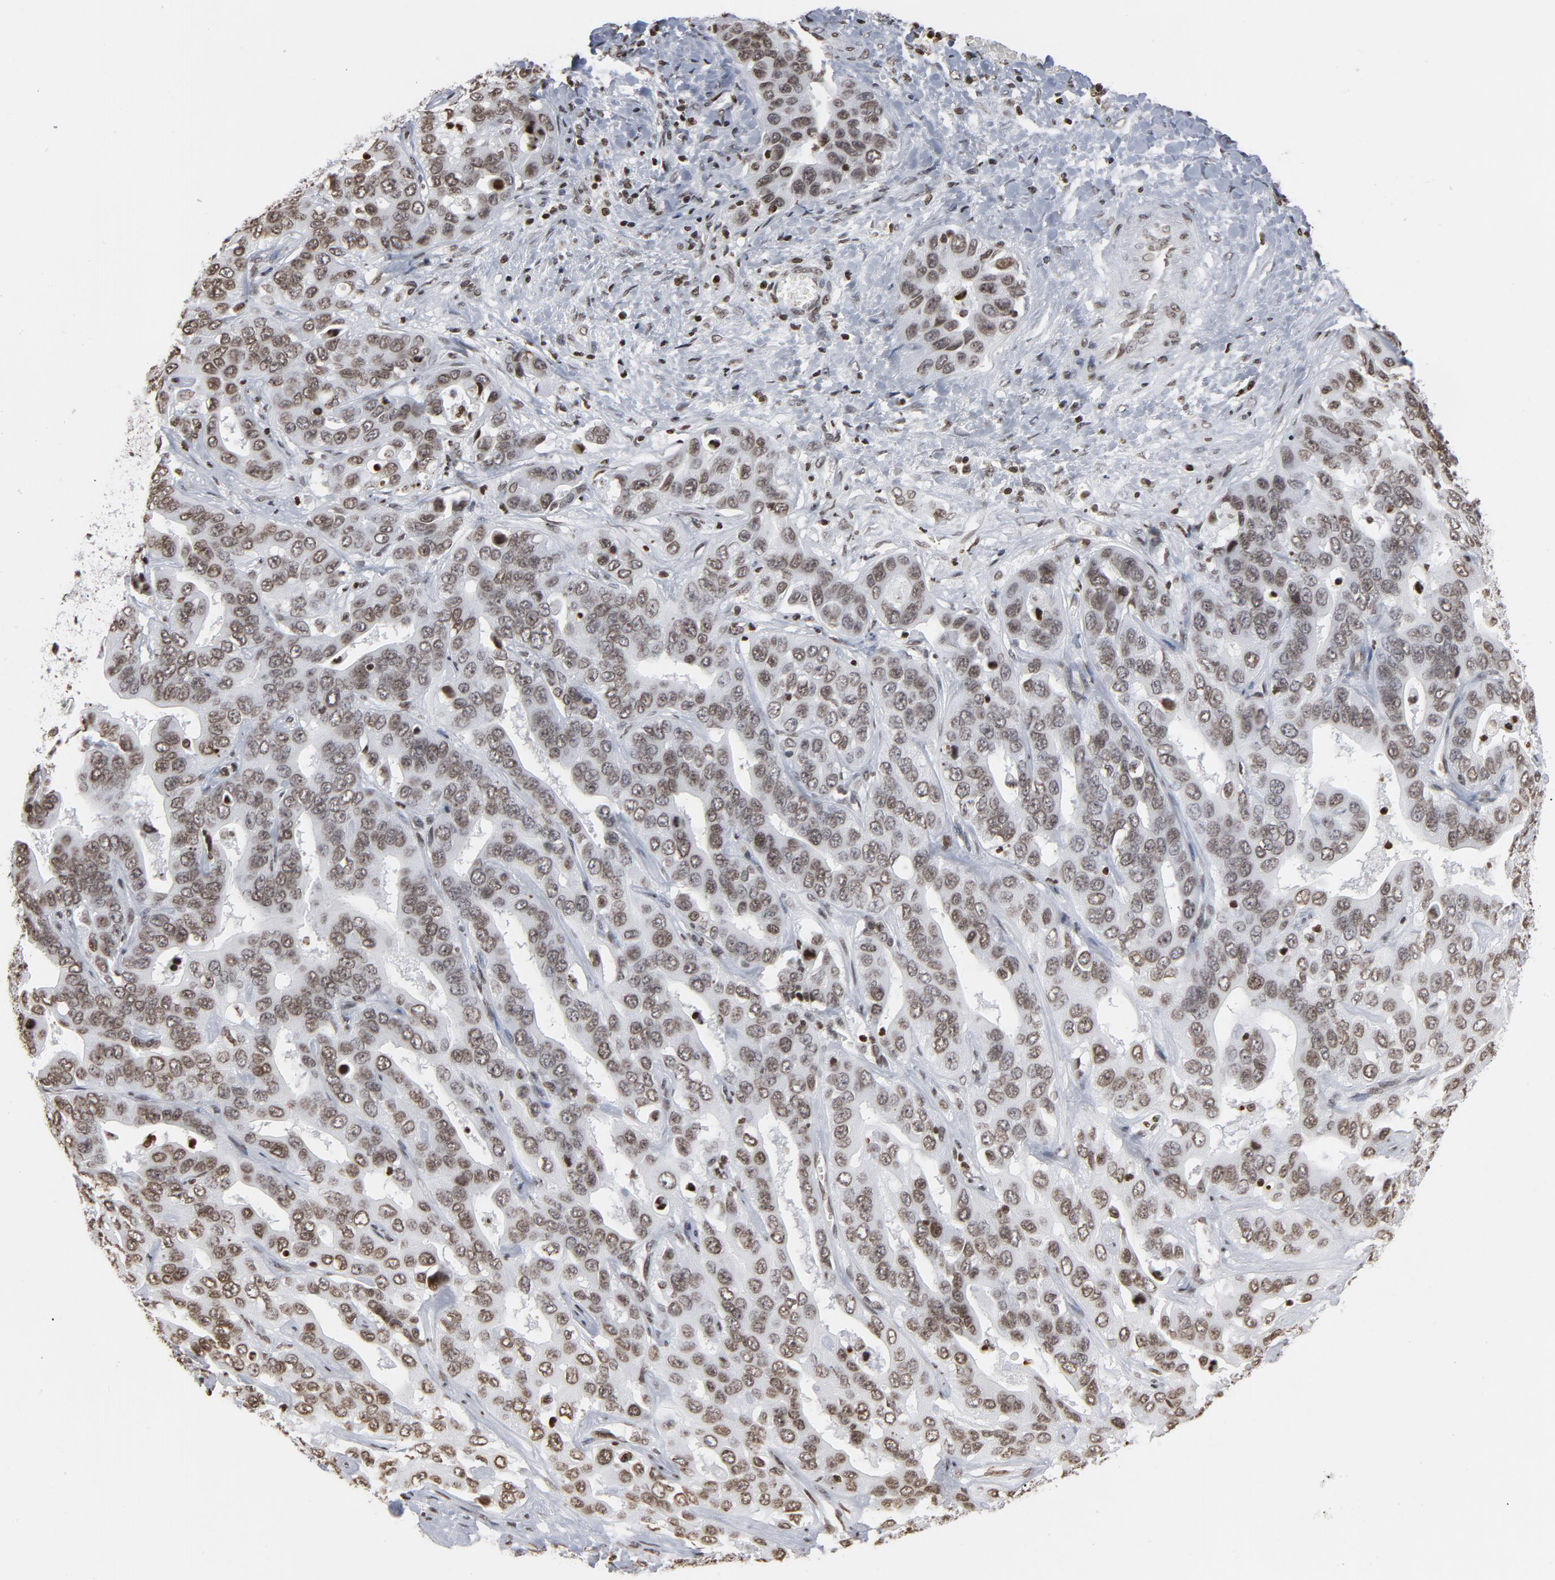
{"staining": {"intensity": "weak", "quantity": ">75%", "location": "nuclear"}, "tissue": "liver cancer", "cell_type": "Tumor cells", "image_type": "cancer", "snomed": [{"axis": "morphology", "description": "Cholangiocarcinoma"}, {"axis": "topography", "description": "Liver"}], "caption": "The histopathology image demonstrates immunohistochemical staining of liver cholangiocarcinoma. There is weak nuclear expression is seen in approximately >75% of tumor cells.", "gene": "H2AC12", "patient": {"sex": "female", "age": 52}}